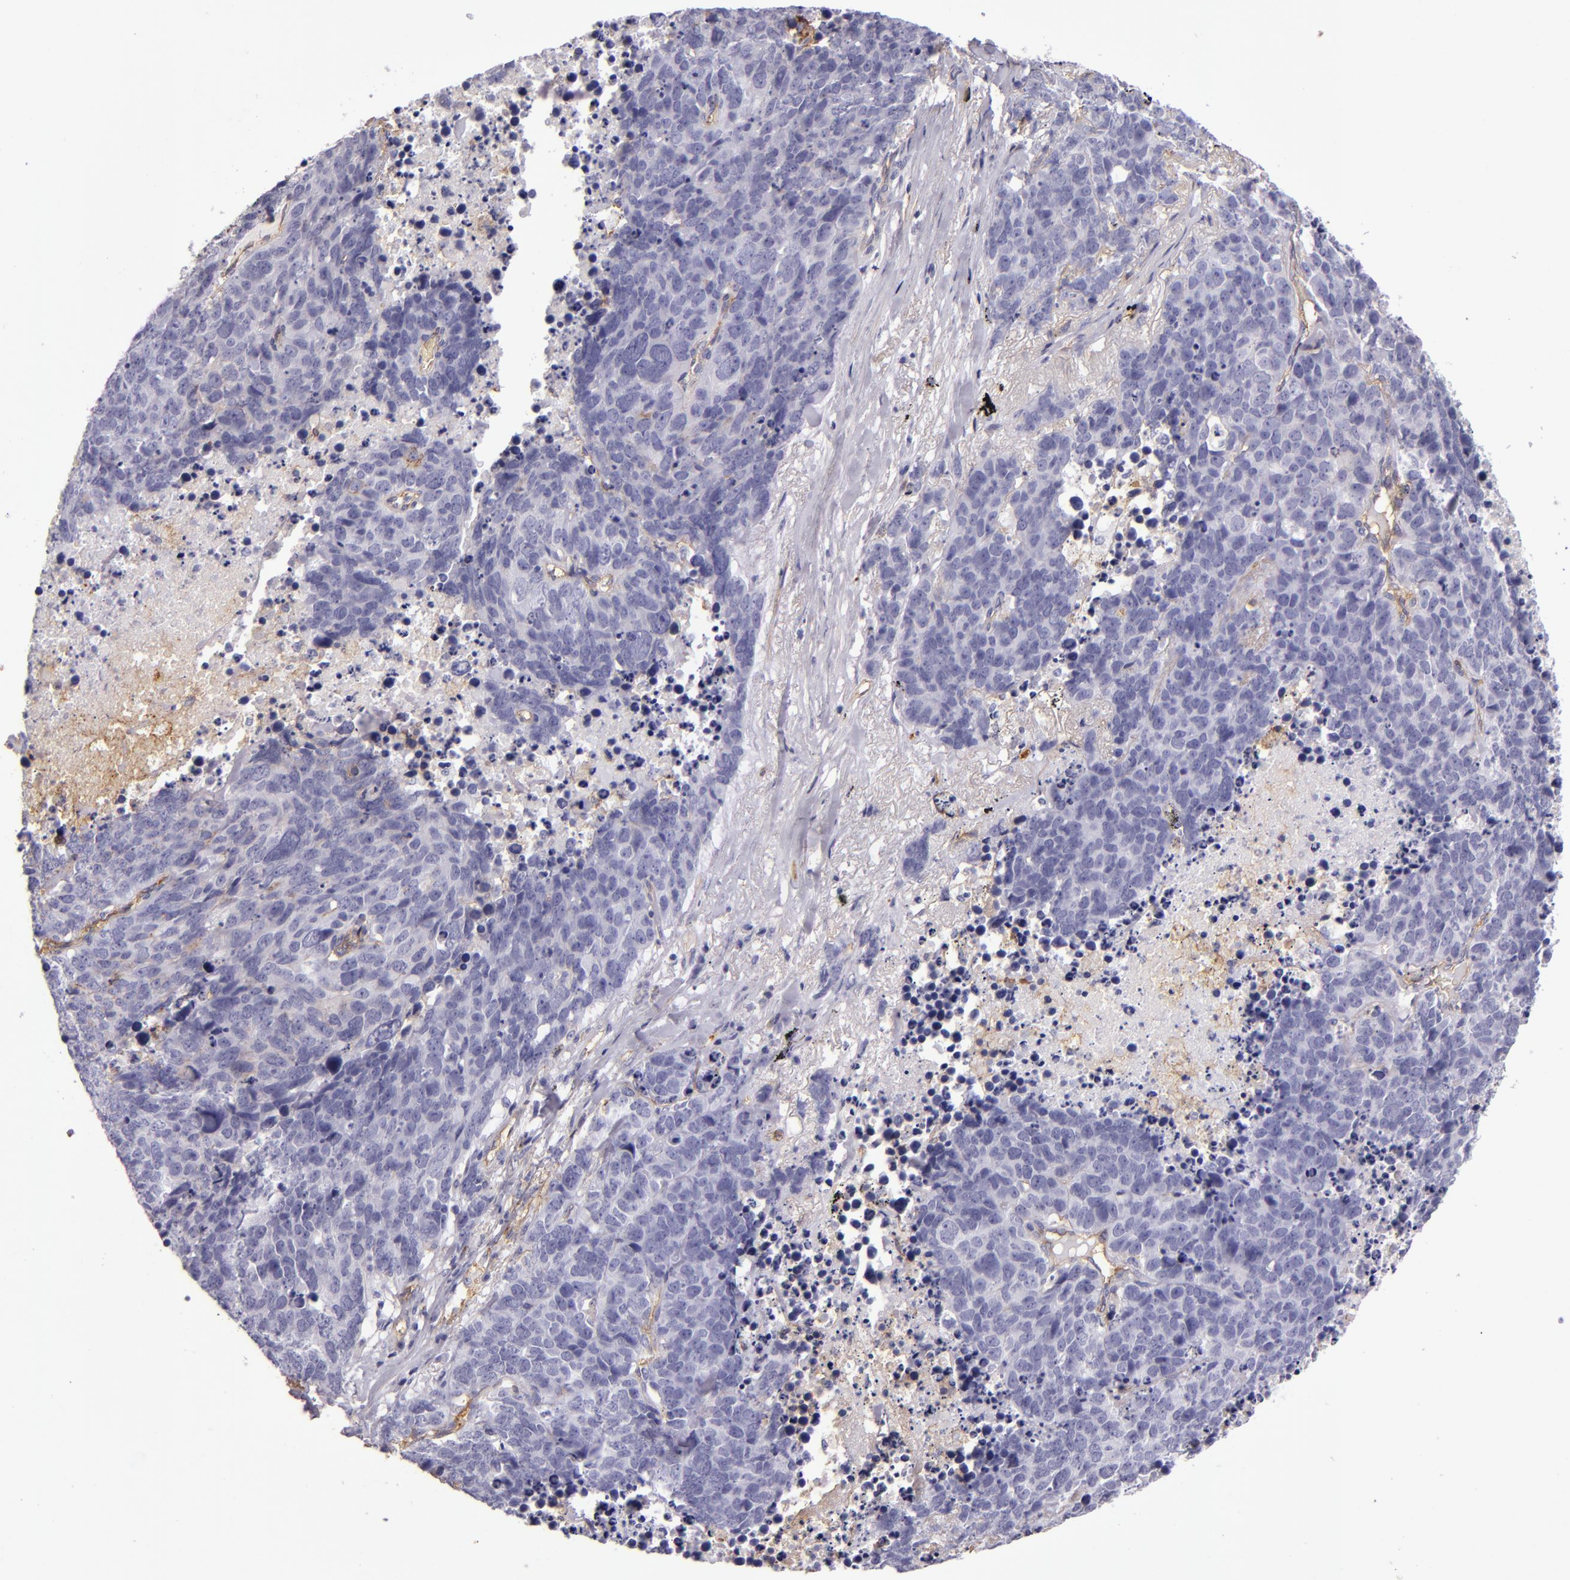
{"staining": {"intensity": "negative", "quantity": "none", "location": "none"}, "tissue": "lung cancer", "cell_type": "Tumor cells", "image_type": "cancer", "snomed": [{"axis": "morphology", "description": "Carcinoid, malignant, NOS"}, {"axis": "topography", "description": "Lung"}], "caption": "Immunohistochemistry image of neoplastic tissue: human lung cancer (malignant carcinoid) stained with DAB (3,3'-diaminobenzidine) shows no significant protein staining in tumor cells. (DAB IHC, high magnification).", "gene": "CD9", "patient": {"sex": "male", "age": 60}}